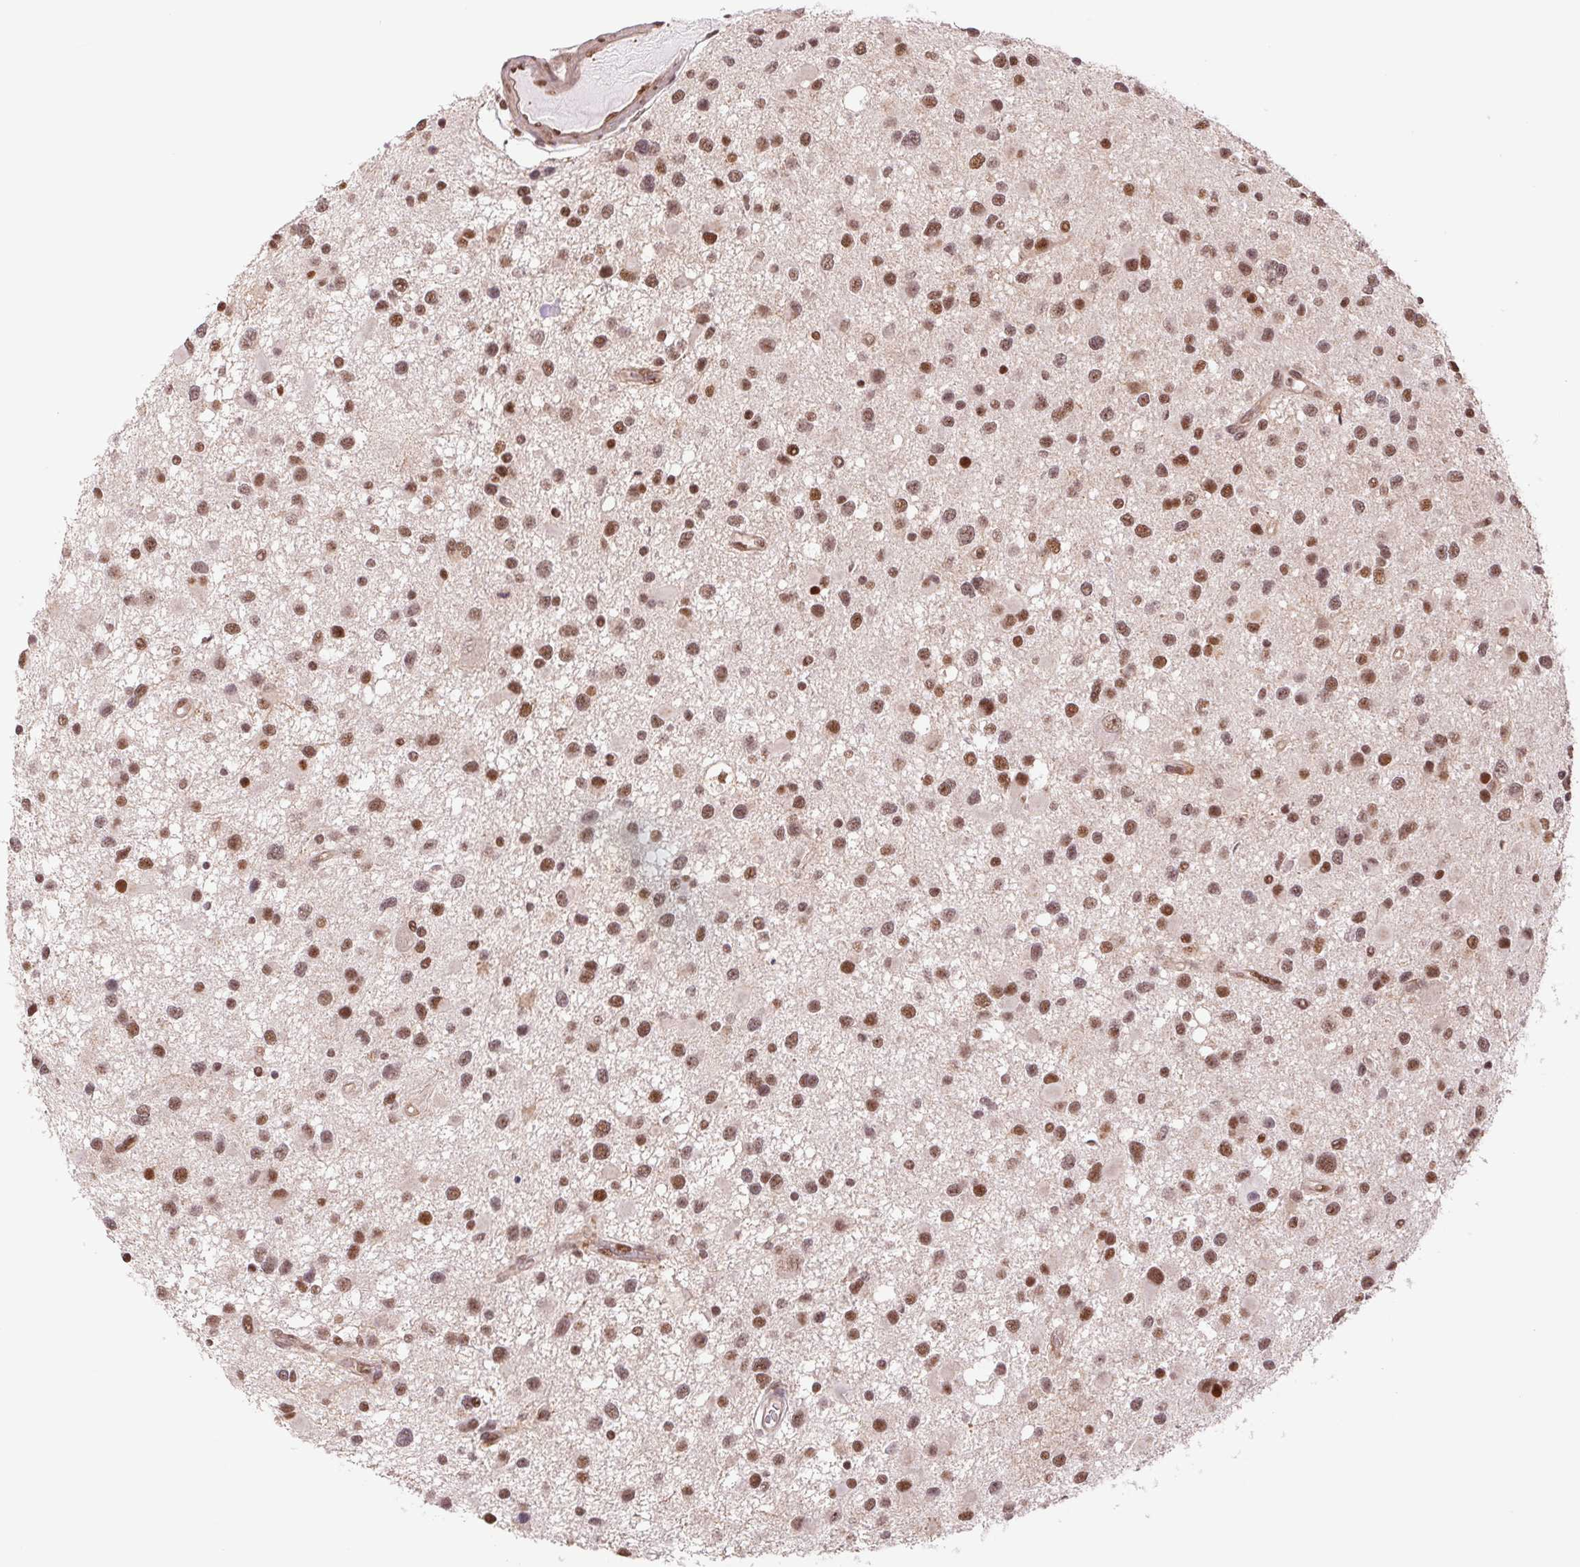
{"staining": {"intensity": "moderate", "quantity": ">75%", "location": "nuclear"}, "tissue": "glioma", "cell_type": "Tumor cells", "image_type": "cancer", "snomed": [{"axis": "morphology", "description": "Glioma, malignant, Low grade"}, {"axis": "topography", "description": "Brain"}], "caption": "Tumor cells show medium levels of moderate nuclear positivity in about >75% of cells in human glioma. (DAB (3,3'-diaminobenzidine) IHC, brown staining for protein, blue staining for nuclei).", "gene": "CWC25", "patient": {"sex": "female", "age": 32}}